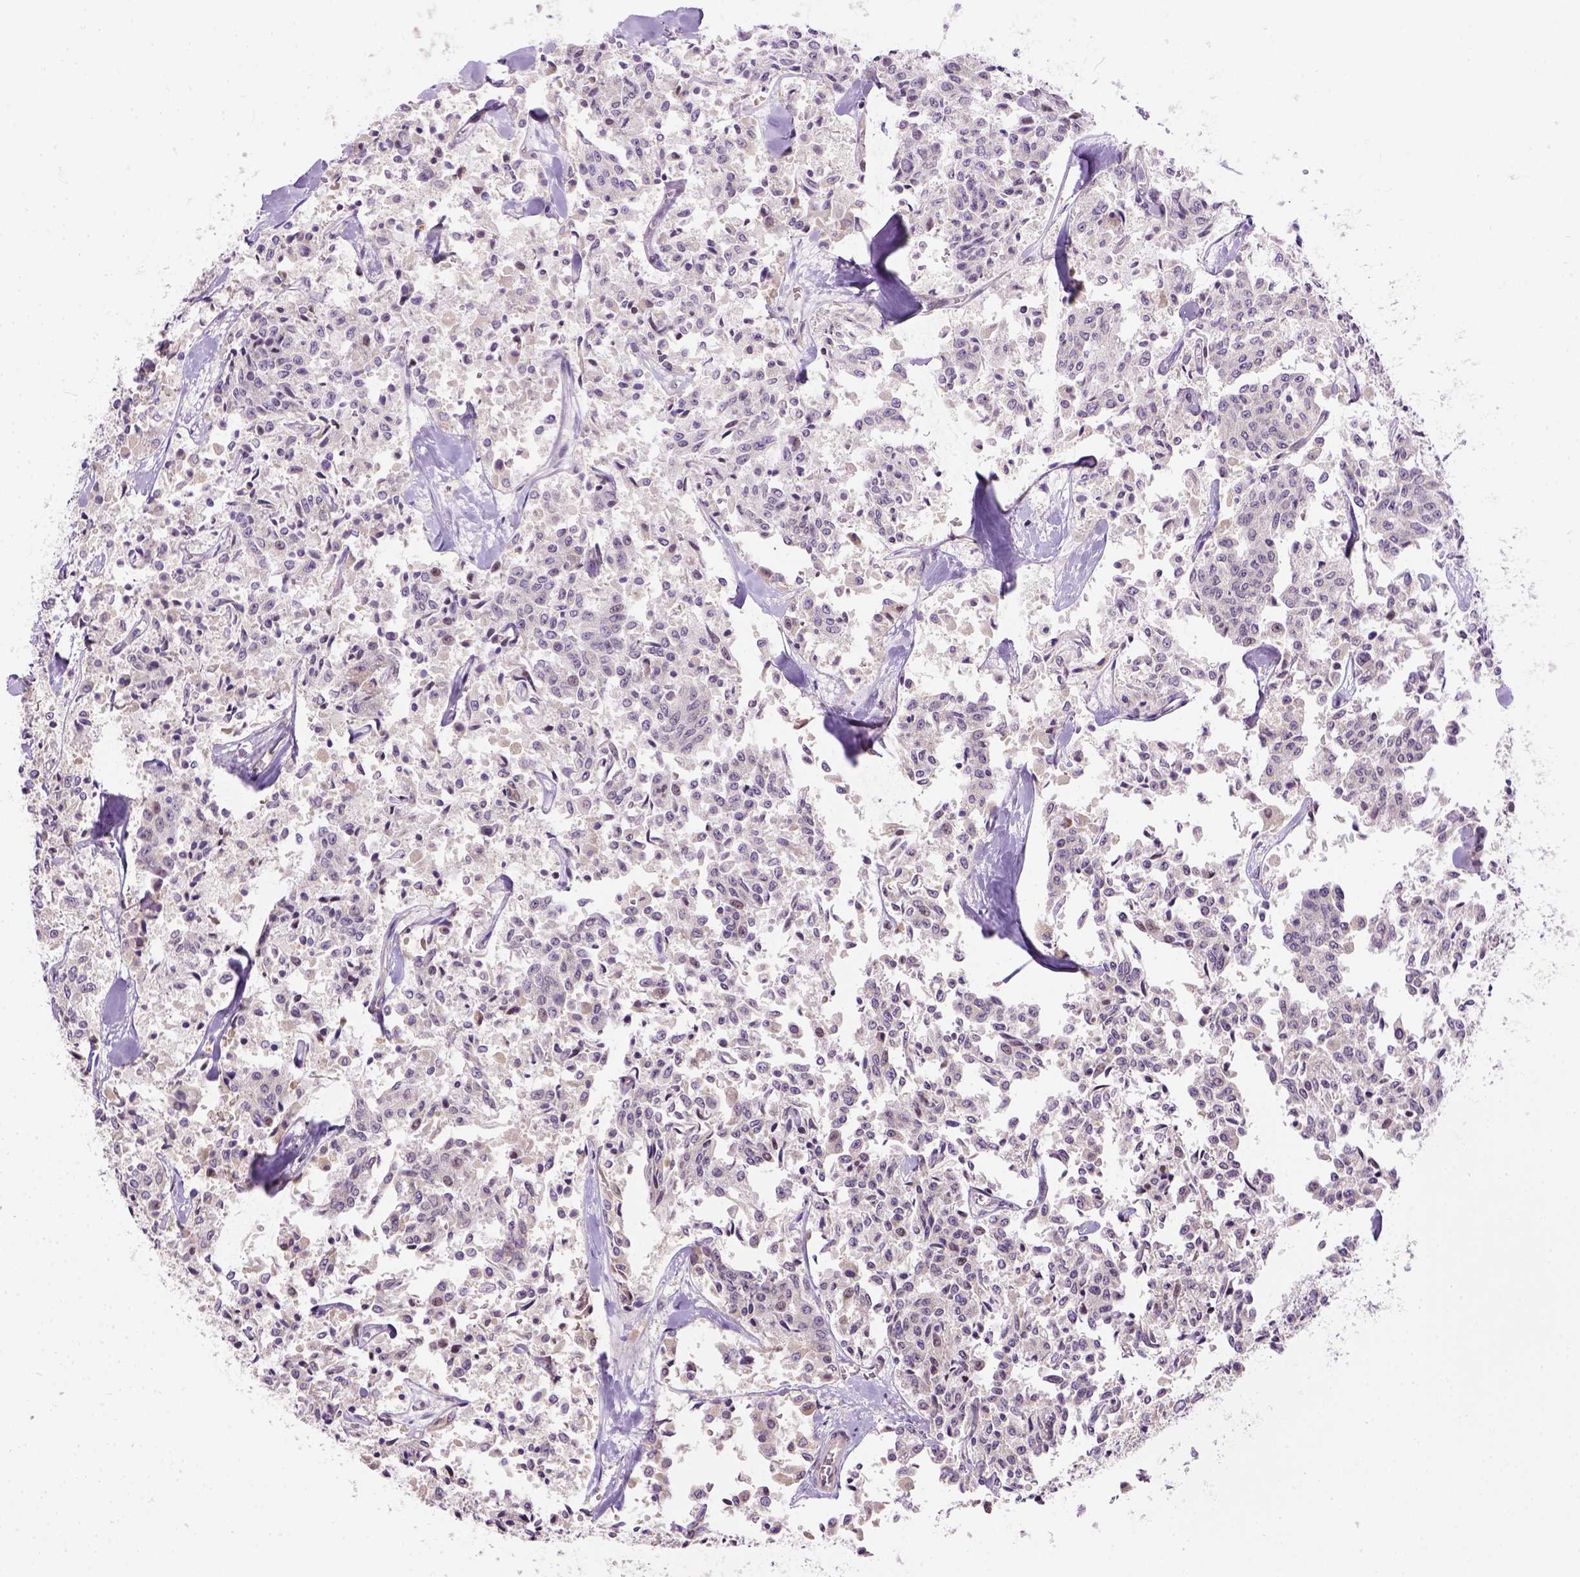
{"staining": {"intensity": "negative", "quantity": "none", "location": "none"}, "tissue": "carcinoid", "cell_type": "Tumor cells", "image_type": "cancer", "snomed": [{"axis": "morphology", "description": "Carcinoid, malignant, NOS"}, {"axis": "topography", "description": "Lung"}], "caption": "Immunohistochemical staining of carcinoid demonstrates no significant staining in tumor cells.", "gene": "KAZN", "patient": {"sex": "male", "age": 71}}